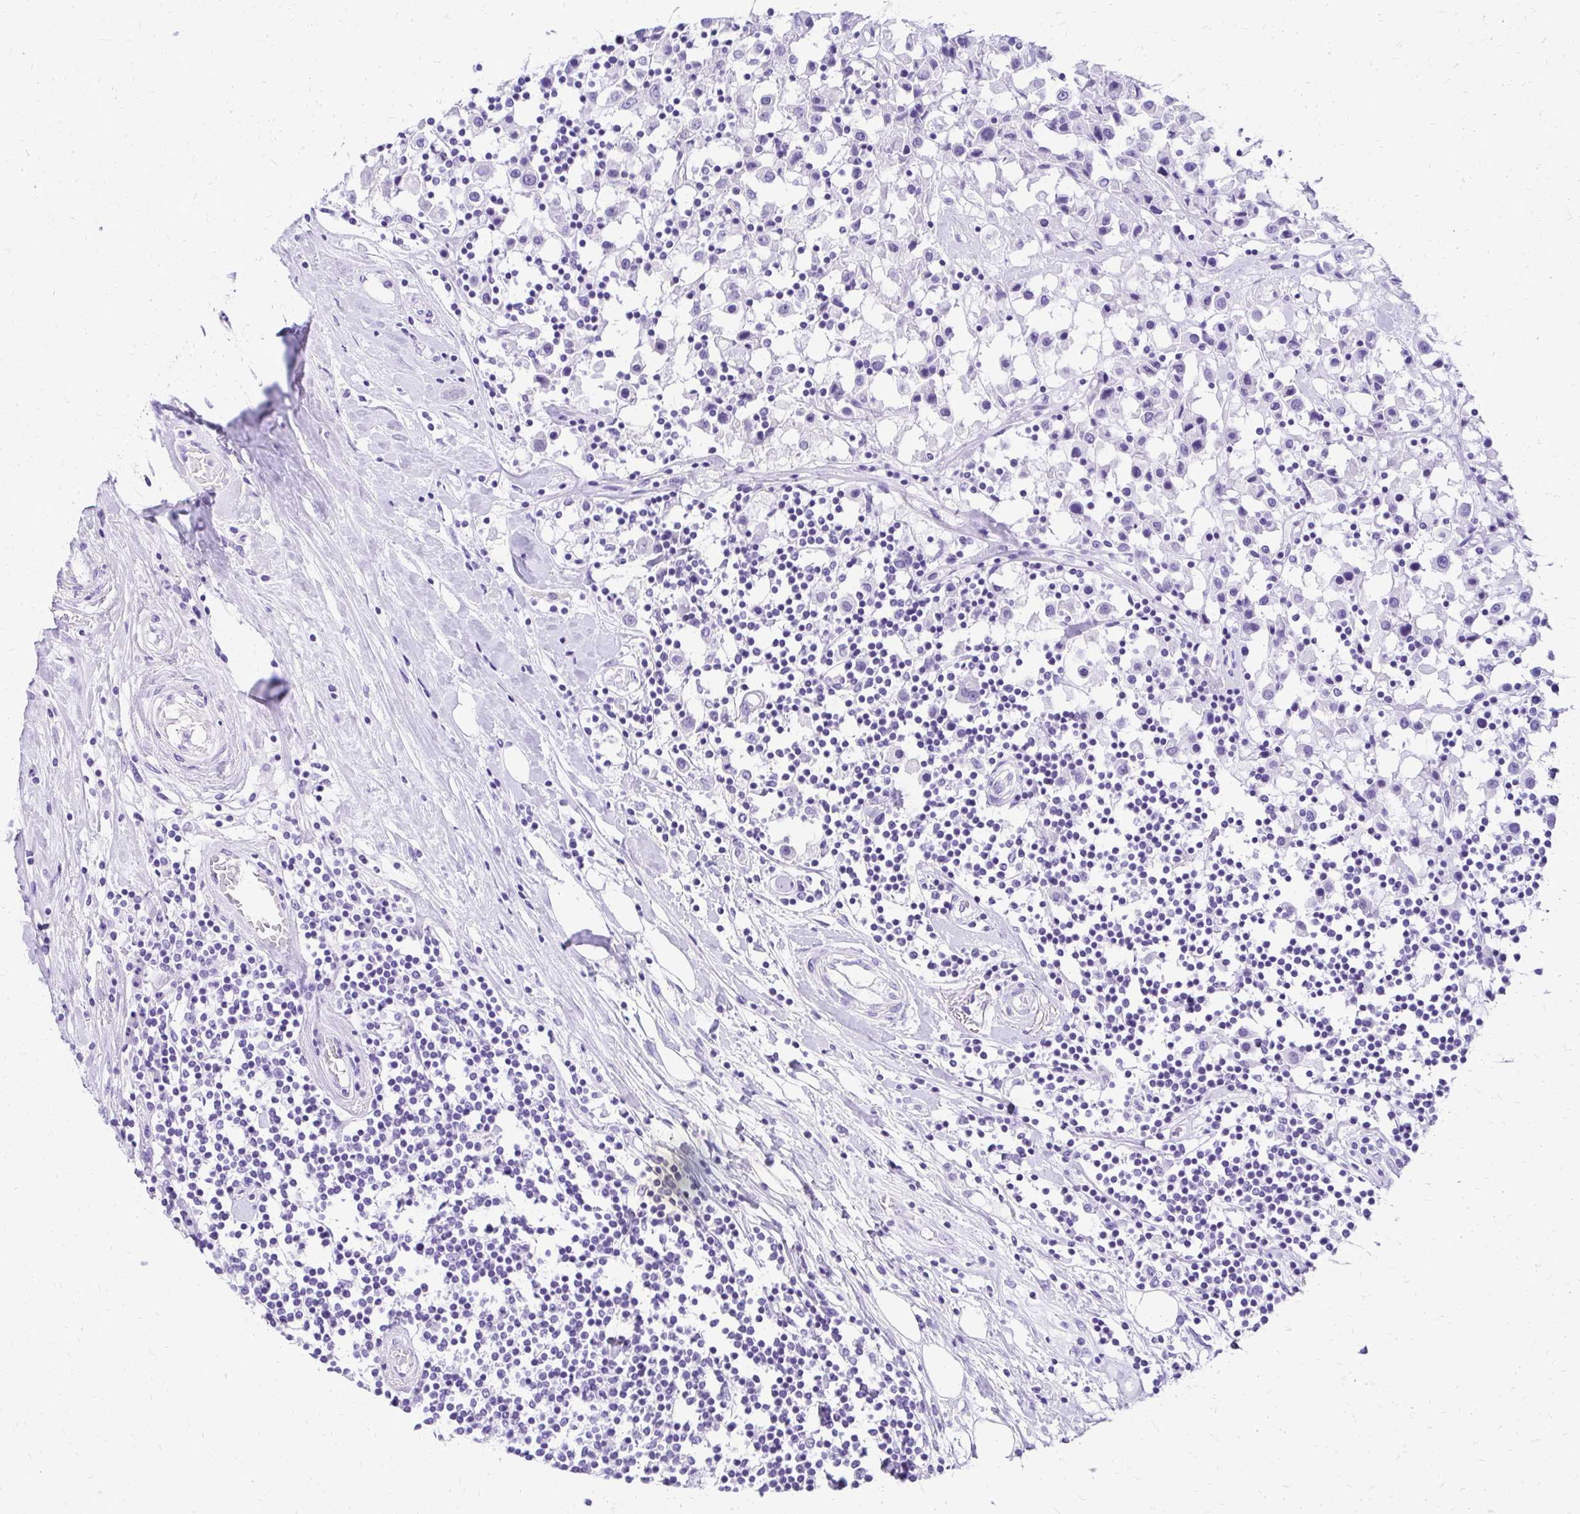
{"staining": {"intensity": "negative", "quantity": "none", "location": "none"}, "tissue": "breast cancer", "cell_type": "Tumor cells", "image_type": "cancer", "snomed": [{"axis": "morphology", "description": "Duct carcinoma"}, {"axis": "topography", "description": "Breast"}], "caption": "Breast invasive ductal carcinoma was stained to show a protein in brown. There is no significant positivity in tumor cells. Nuclei are stained in blue.", "gene": "SLC32A1", "patient": {"sex": "female", "age": 61}}